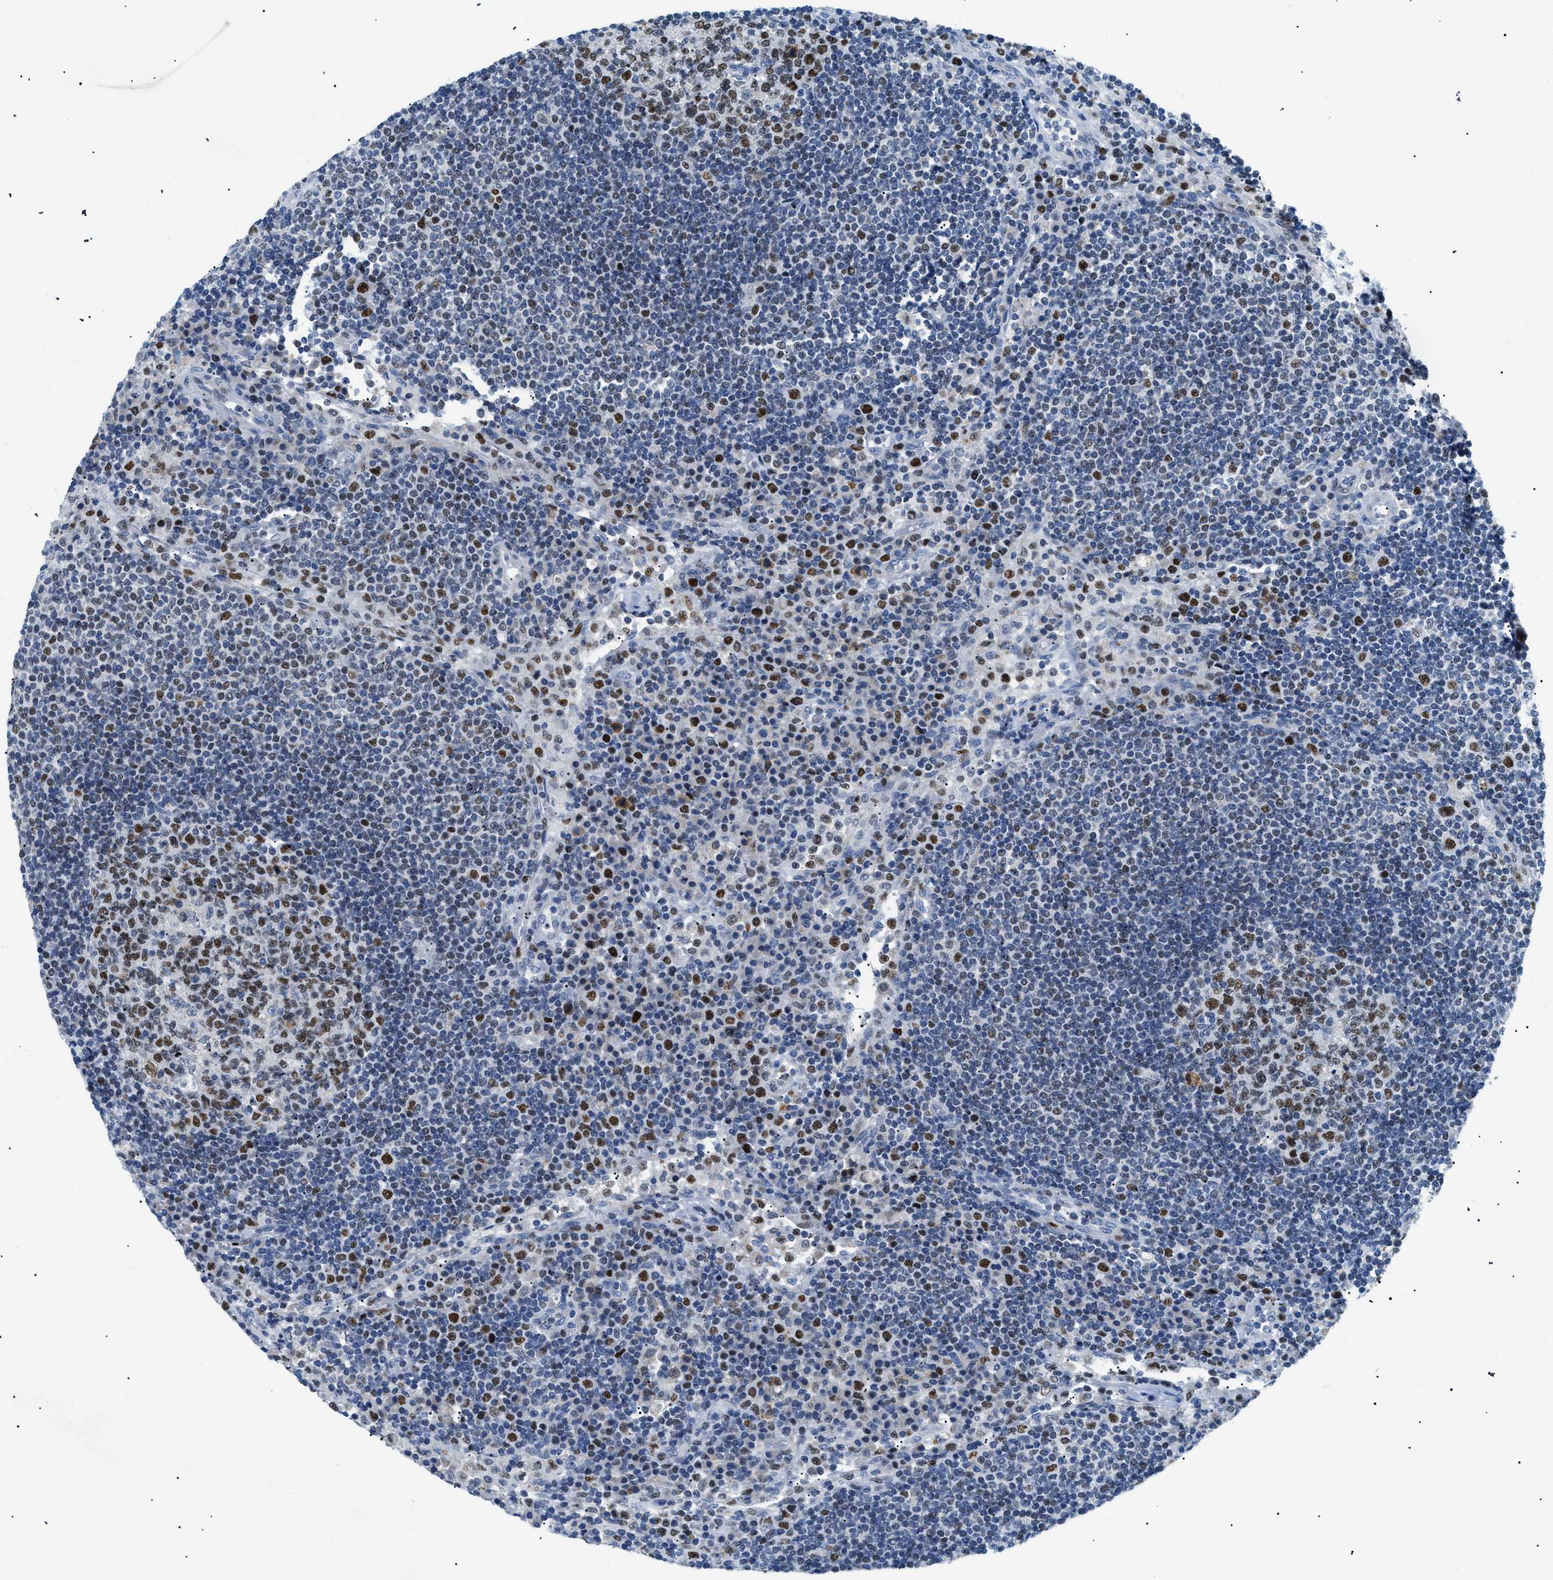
{"staining": {"intensity": "moderate", "quantity": ">75%", "location": "nuclear"}, "tissue": "lymph node", "cell_type": "Germinal center cells", "image_type": "normal", "snomed": [{"axis": "morphology", "description": "Normal tissue, NOS"}, {"axis": "topography", "description": "Lymph node"}], "caption": "High-magnification brightfield microscopy of unremarkable lymph node stained with DAB (3,3'-diaminobenzidine) (brown) and counterstained with hematoxylin (blue). germinal center cells exhibit moderate nuclear positivity is seen in approximately>75% of cells. (DAB (3,3'-diaminobenzidine) IHC with brightfield microscopy, high magnification).", "gene": "SMARCC1", "patient": {"sex": "female", "age": 53}}